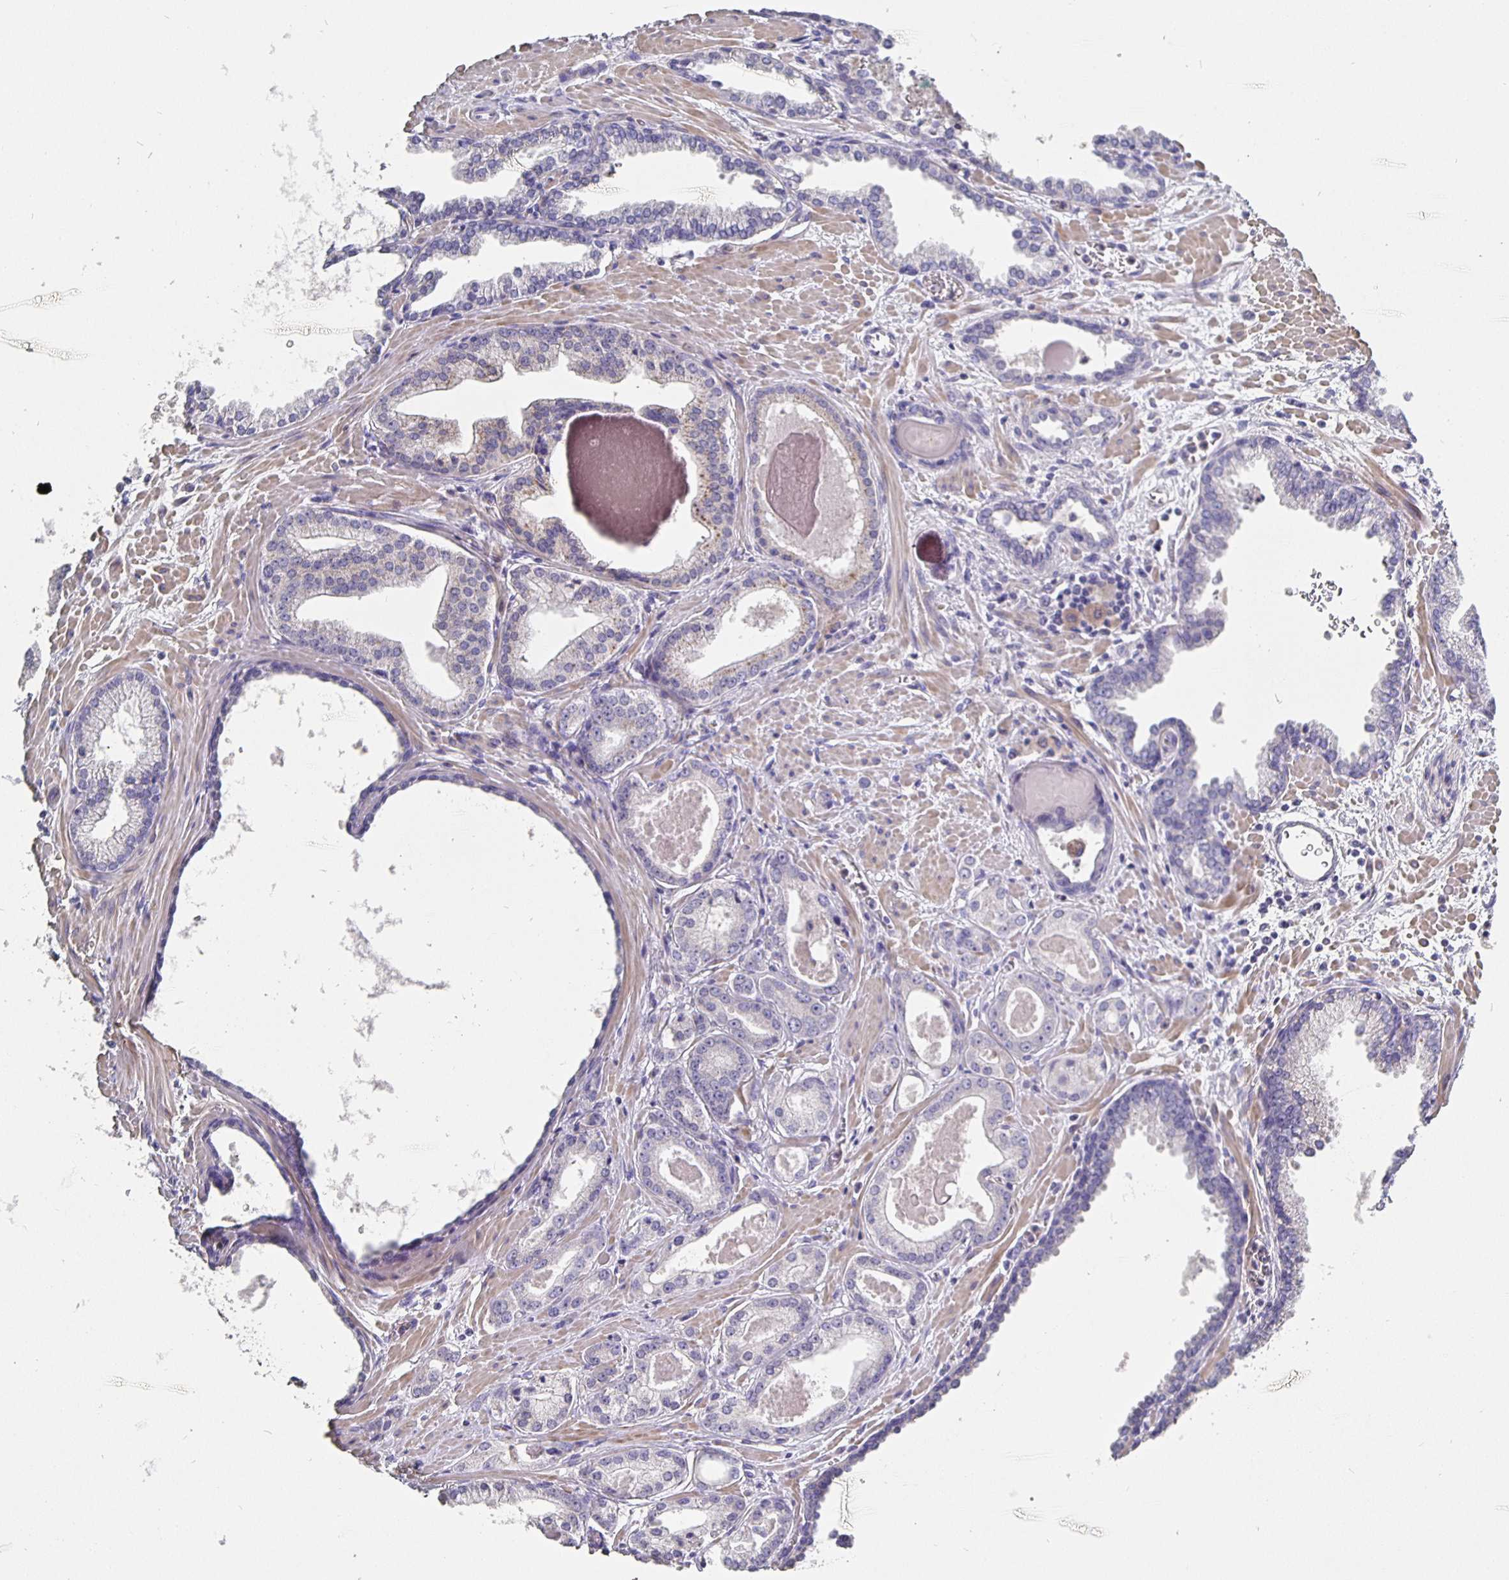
{"staining": {"intensity": "negative", "quantity": "none", "location": "none"}, "tissue": "prostate cancer", "cell_type": "Tumor cells", "image_type": "cancer", "snomed": [{"axis": "morphology", "description": "Adenocarcinoma, Low grade"}, {"axis": "topography", "description": "Prostate"}], "caption": "Immunohistochemistry histopathology image of prostate adenocarcinoma (low-grade) stained for a protein (brown), which shows no expression in tumor cells. Brightfield microscopy of IHC stained with DAB (3,3'-diaminobenzidine) (brown) and hematoxylin (blue), captured at high magnification.", "gene": "CFAP74", "patient": {"sex": "male", "age": 64}}